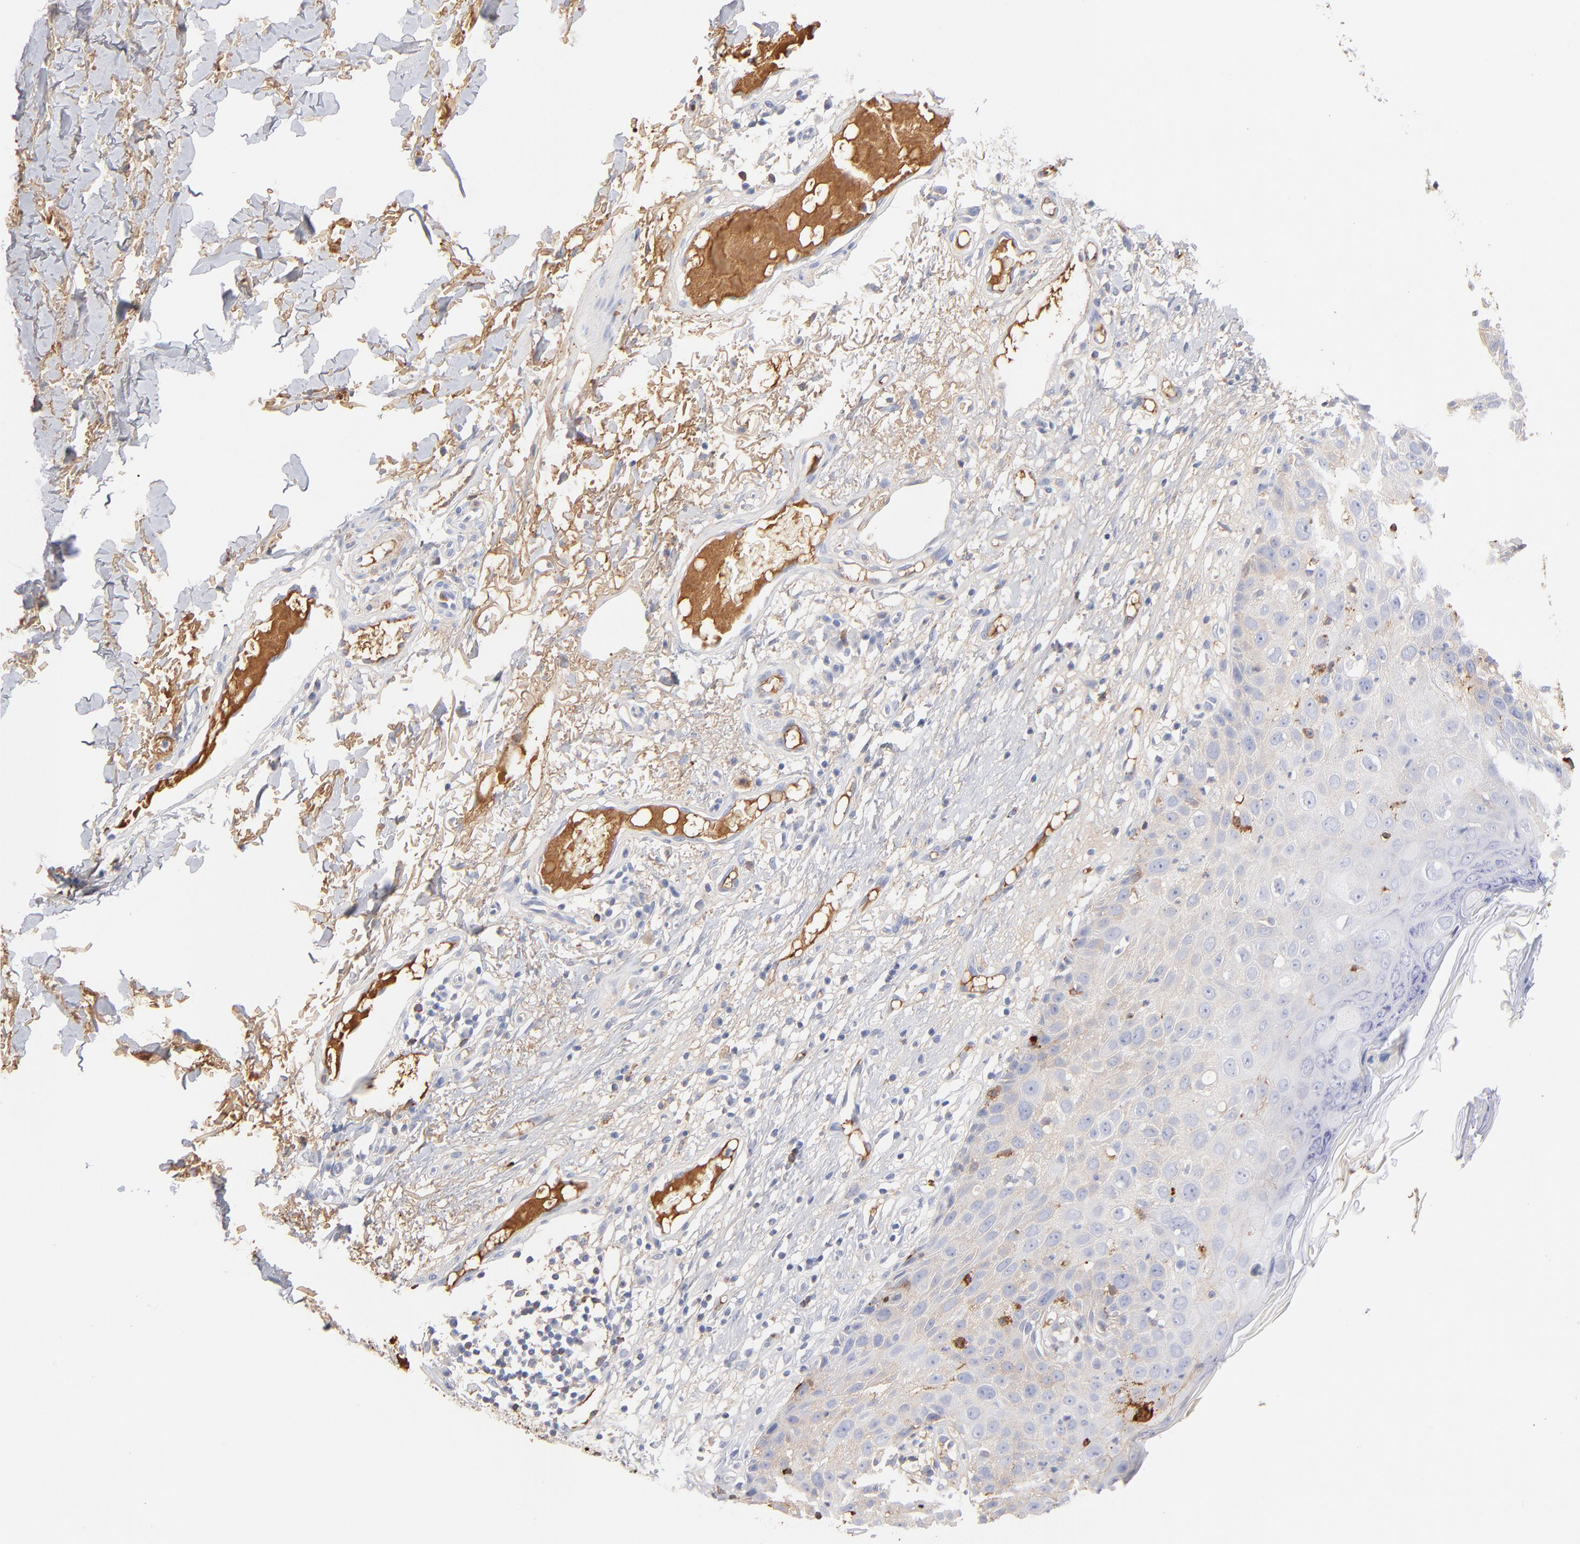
{"staining": {"intensity": "negative", "quantity": "none", "location": "none"}, "tissue": "skin cancer", "cell_type": "Tumor cells", "image_type": "cancer", "snomed": [{"axis": "morphology", "description": "Squamous cell carcinoma, NOS"}, {"axis": "topography", "description": "Skin"}], "caption": "A micrograph of skin cancer (squamous cell carcinoma) stained for a protein reveals no brown staining in tumor cells.", "gene": "APOH", "patient": {"sex": "male", "age": 87}}